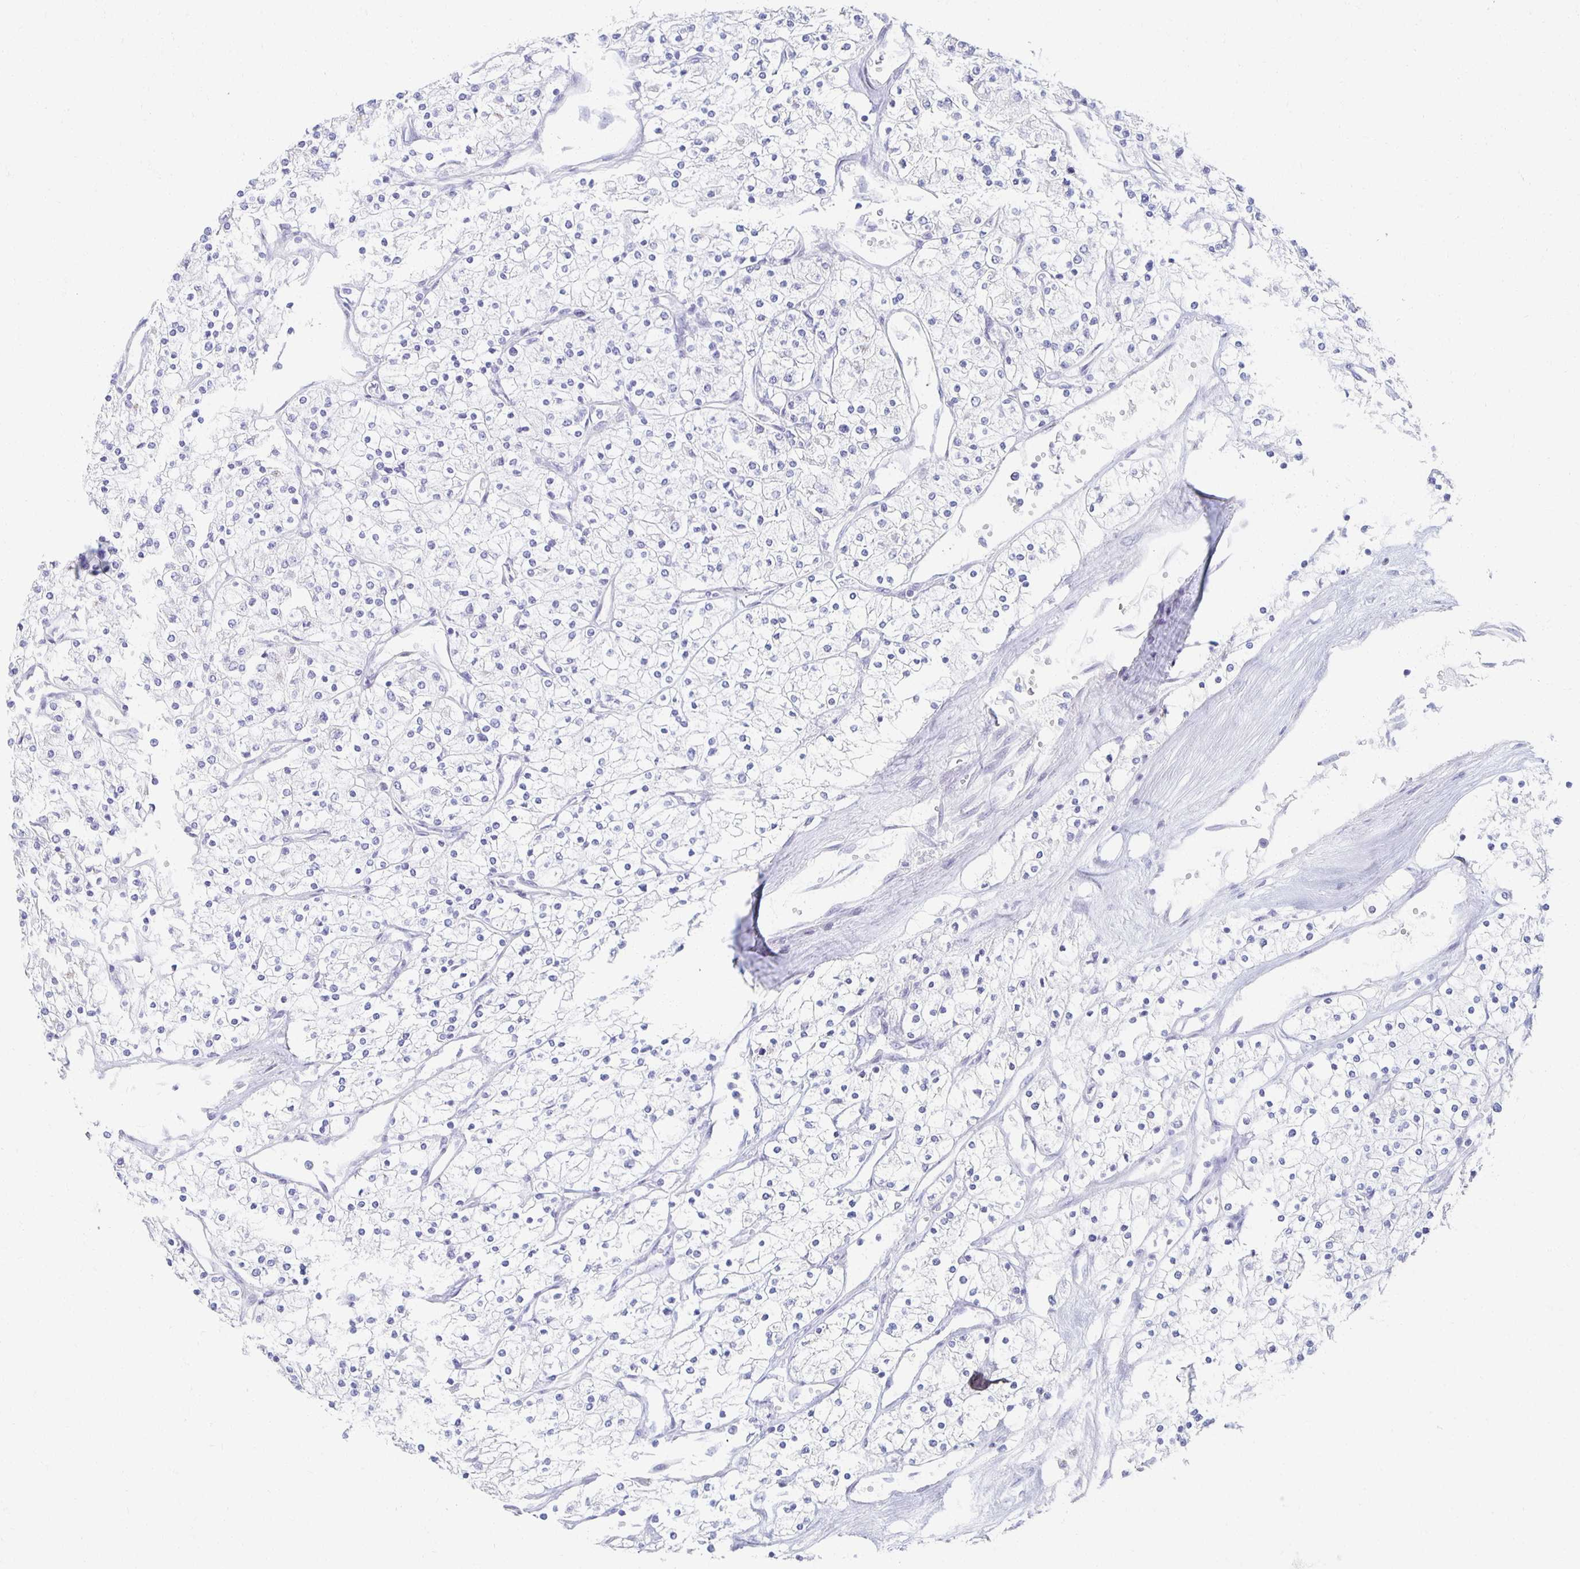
{"staining": {"intensity": "negative", "quantity": "none", "location": "none"}, "tissue": "renal cancer", "cell_type": "Tumor cells", "image_type": "cancer", "snomed": [{"axis": "morphology", "description": "Adenocarcinoma, NOS"}, {"axis": "topography", "description": "Kidney"}], "caption": "Tumor cells are negative for protein expression in human renal cancer. (Stains: DAB immunohistochemistry (IHC) with hematoxylin counter stain, Microscopy: brightfield microscopy at high magnification).", "gene": "TEX44", "patient": {"sex": "male", "age": 80}}